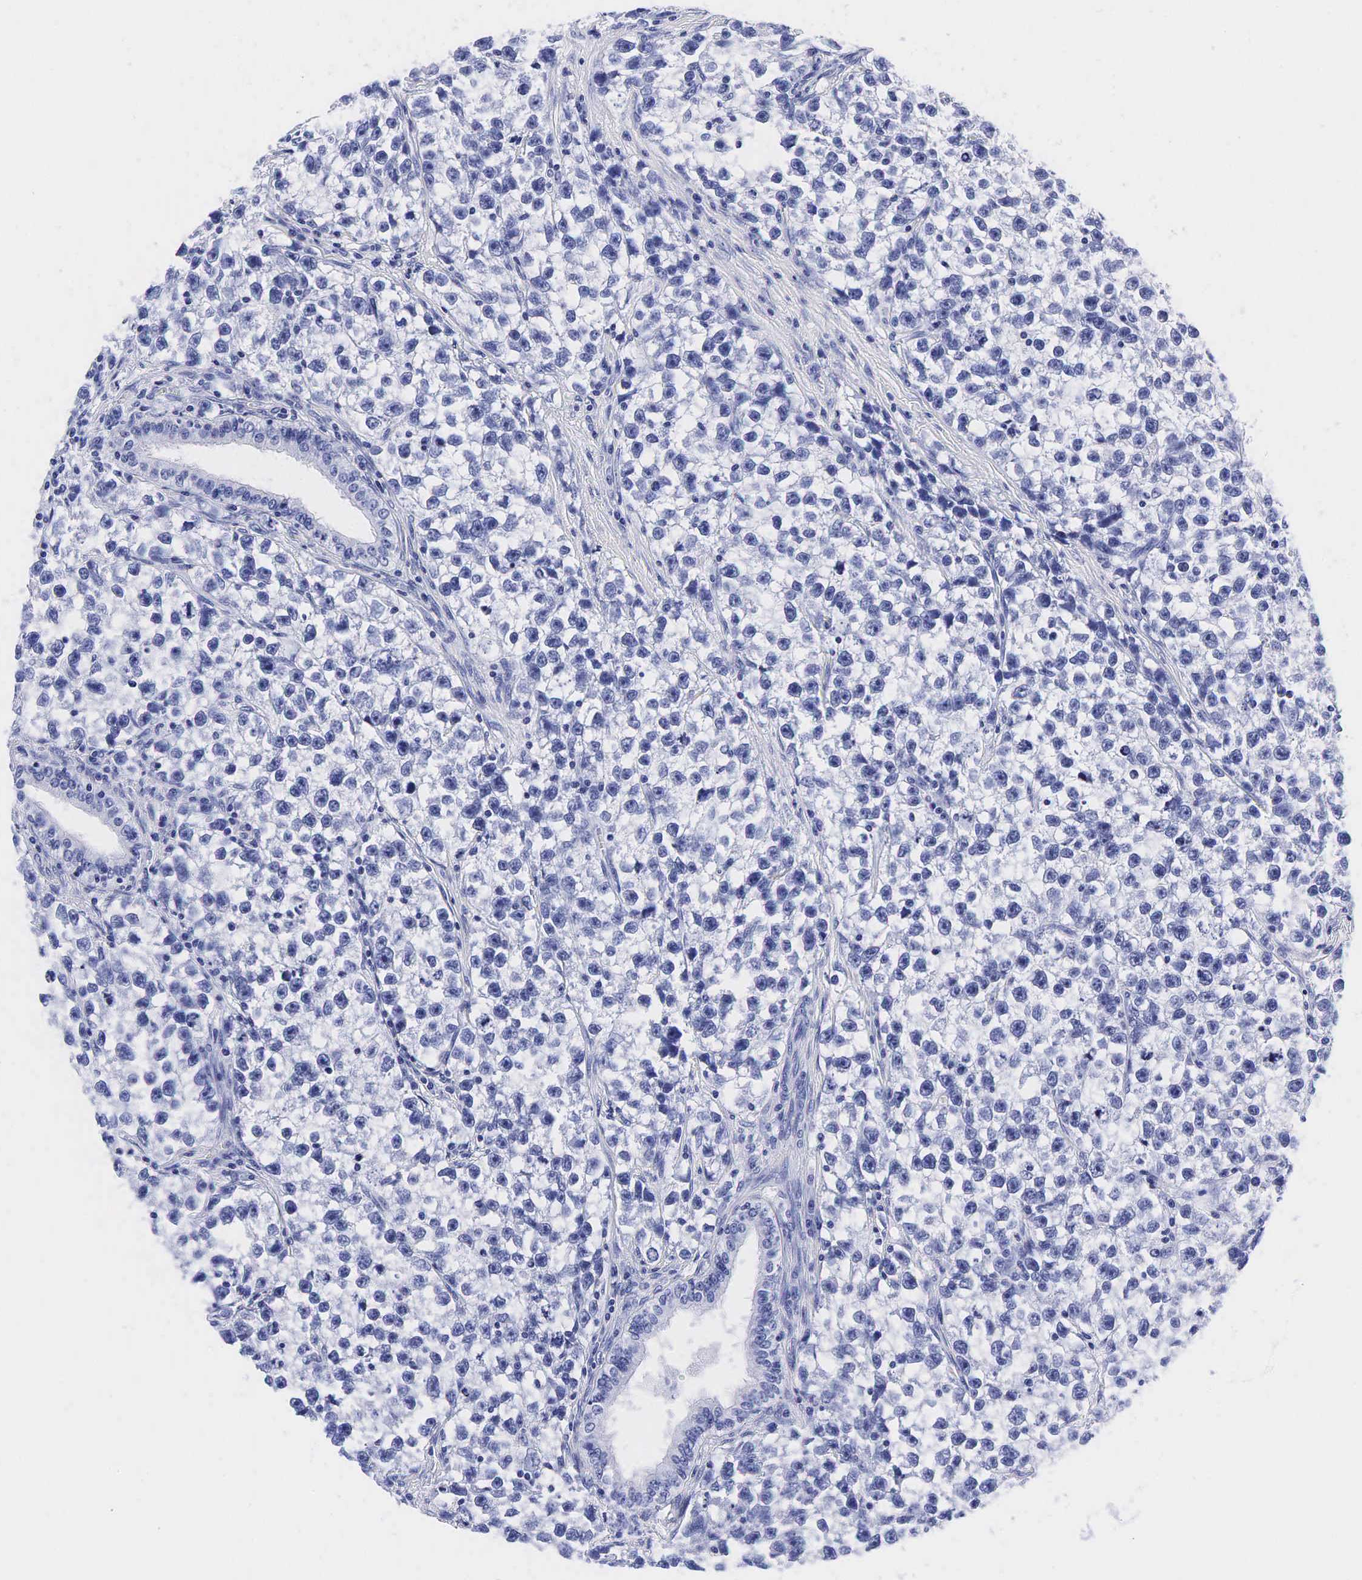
{"staining": {"intensity": "negative", "quantity": "none", "location": "none"}, "tissue": "testis cancer", "cell_type": "Tumor cells", "image_type": "cancer", "snomed": [{"axis": "morphology", "description": "Seminoma, NOS"}, {"axis": "morphology", "description": "Carcinoma, Embryonal, NOS"}, {"axis": "topography", "description": "Testis"}], "caption": "Tumor cells are negative for protein expression in human testis cancer. The staining was performed using DAB (3,3'-diaminobenzidine) to visualize the protein expression in brown, while the nuclei were stained in blue with hematoxylin (Magnification: 20x).", "gene": "KLK3", "patient": {"sex": "male", "age": 30}}